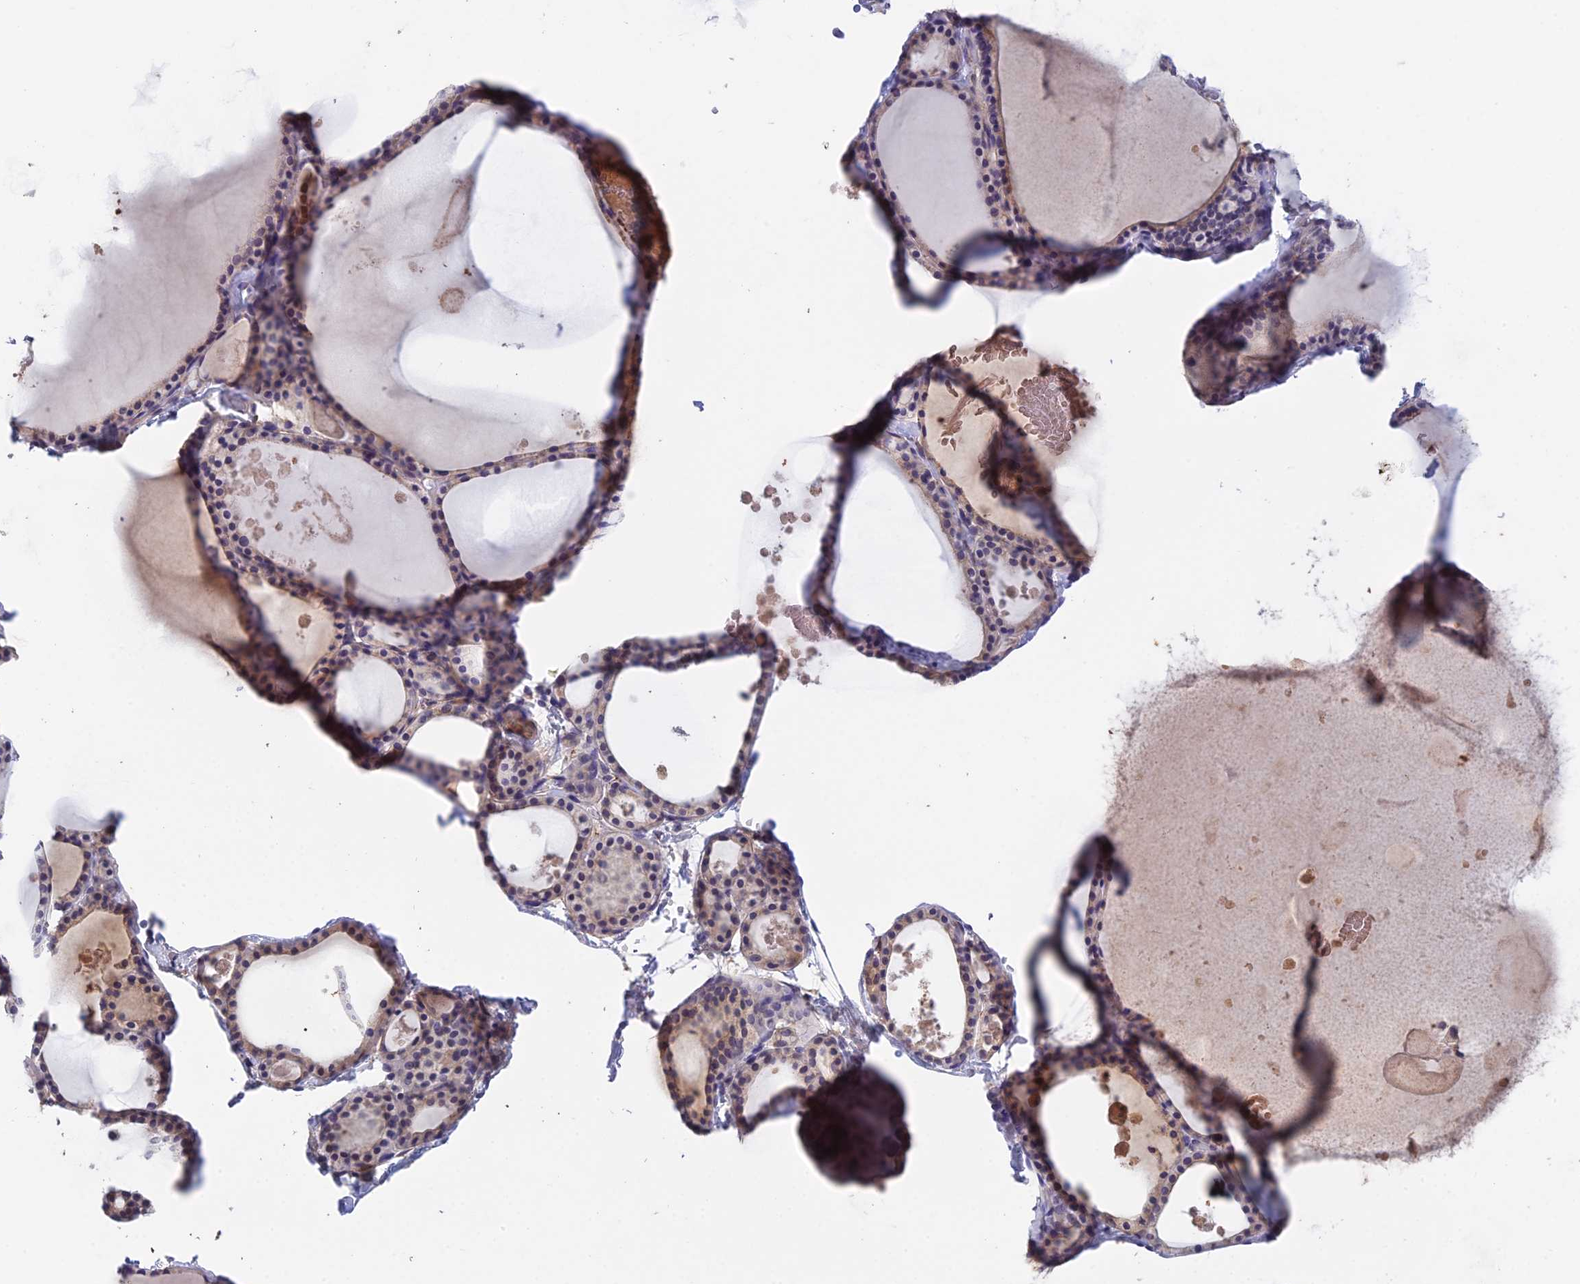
{"staining": {"intensity": "weak", "quantity": "25%-75%", "location": "cytoplasmic/membranous"}, "tissue": "thyroid gland", "cell_type": "Glandular cells", "image_type": "normal", "snomed": [{"axis": "morphology", "description": "Normal tissue, NOS"}, {"axis": "topography", "description": "Thyroid gland"}], "caption": "Immunohistochemistry (IHC) of unremarkable thyroid gland demonstrates low levels of weak cytoplasmic/membranous staining in about 25%-75% of glandular cells.", "gene": "SLC39A13", "patient": {"sex": "male", "age": 56}}